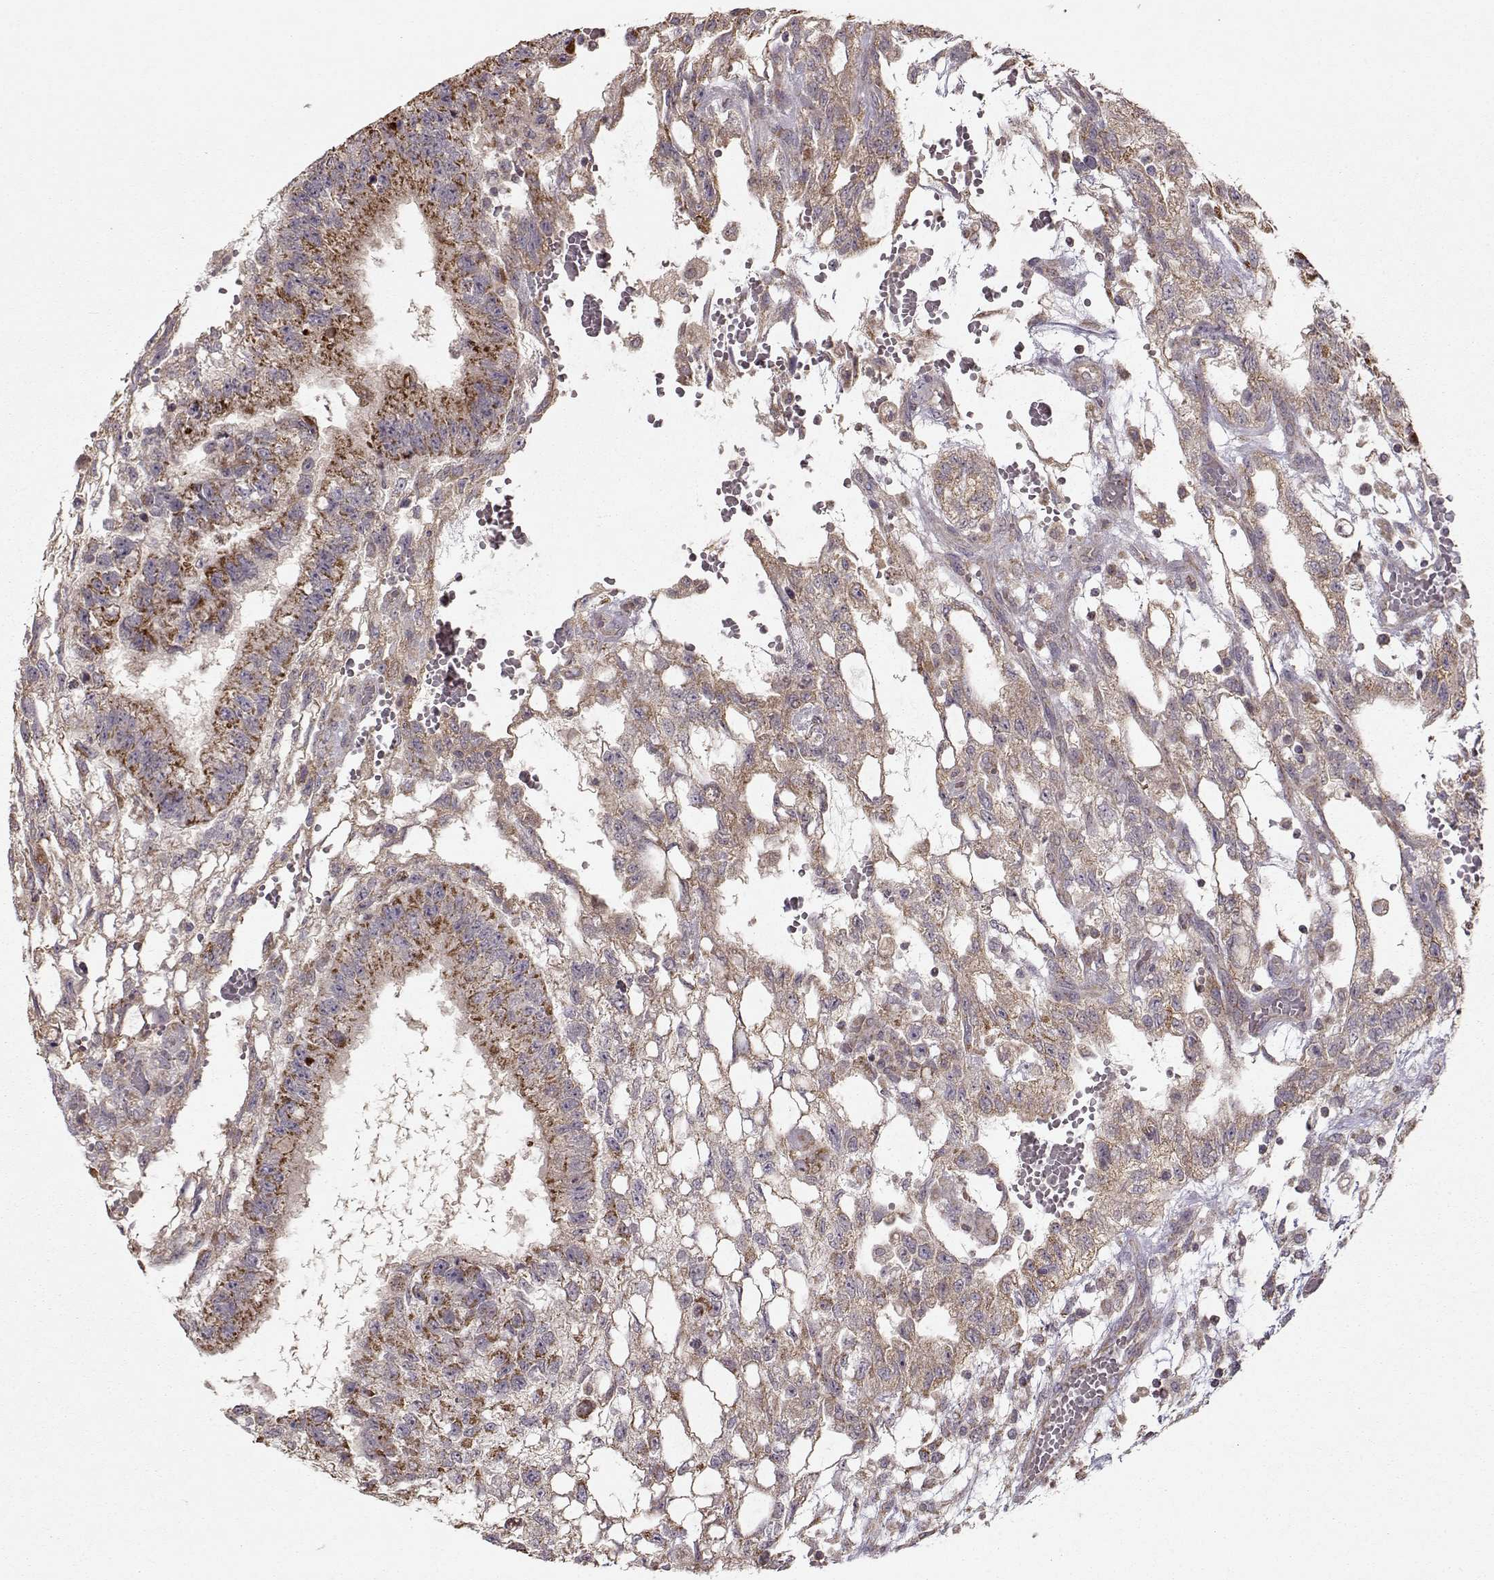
{"staining": {"intensity": "strong", "quantity": ">75%", "location": "cytoplasmic/membranous"}, "tissue": "testis cancer", "cell_type": "Tumor cells", "image_type": "cancer", "snomed": [{"axis": "morphology", "description": "Carcinoma, Embryonal, NOS"}, {"axis": "topography", "description": "Testis"}], "caption": "Testis embryonal carcinoma stained with a protein marker shows strong staining in tumor cells.", "gene": "CMTM3", "patient": {"sex": "male", "age": 32}}